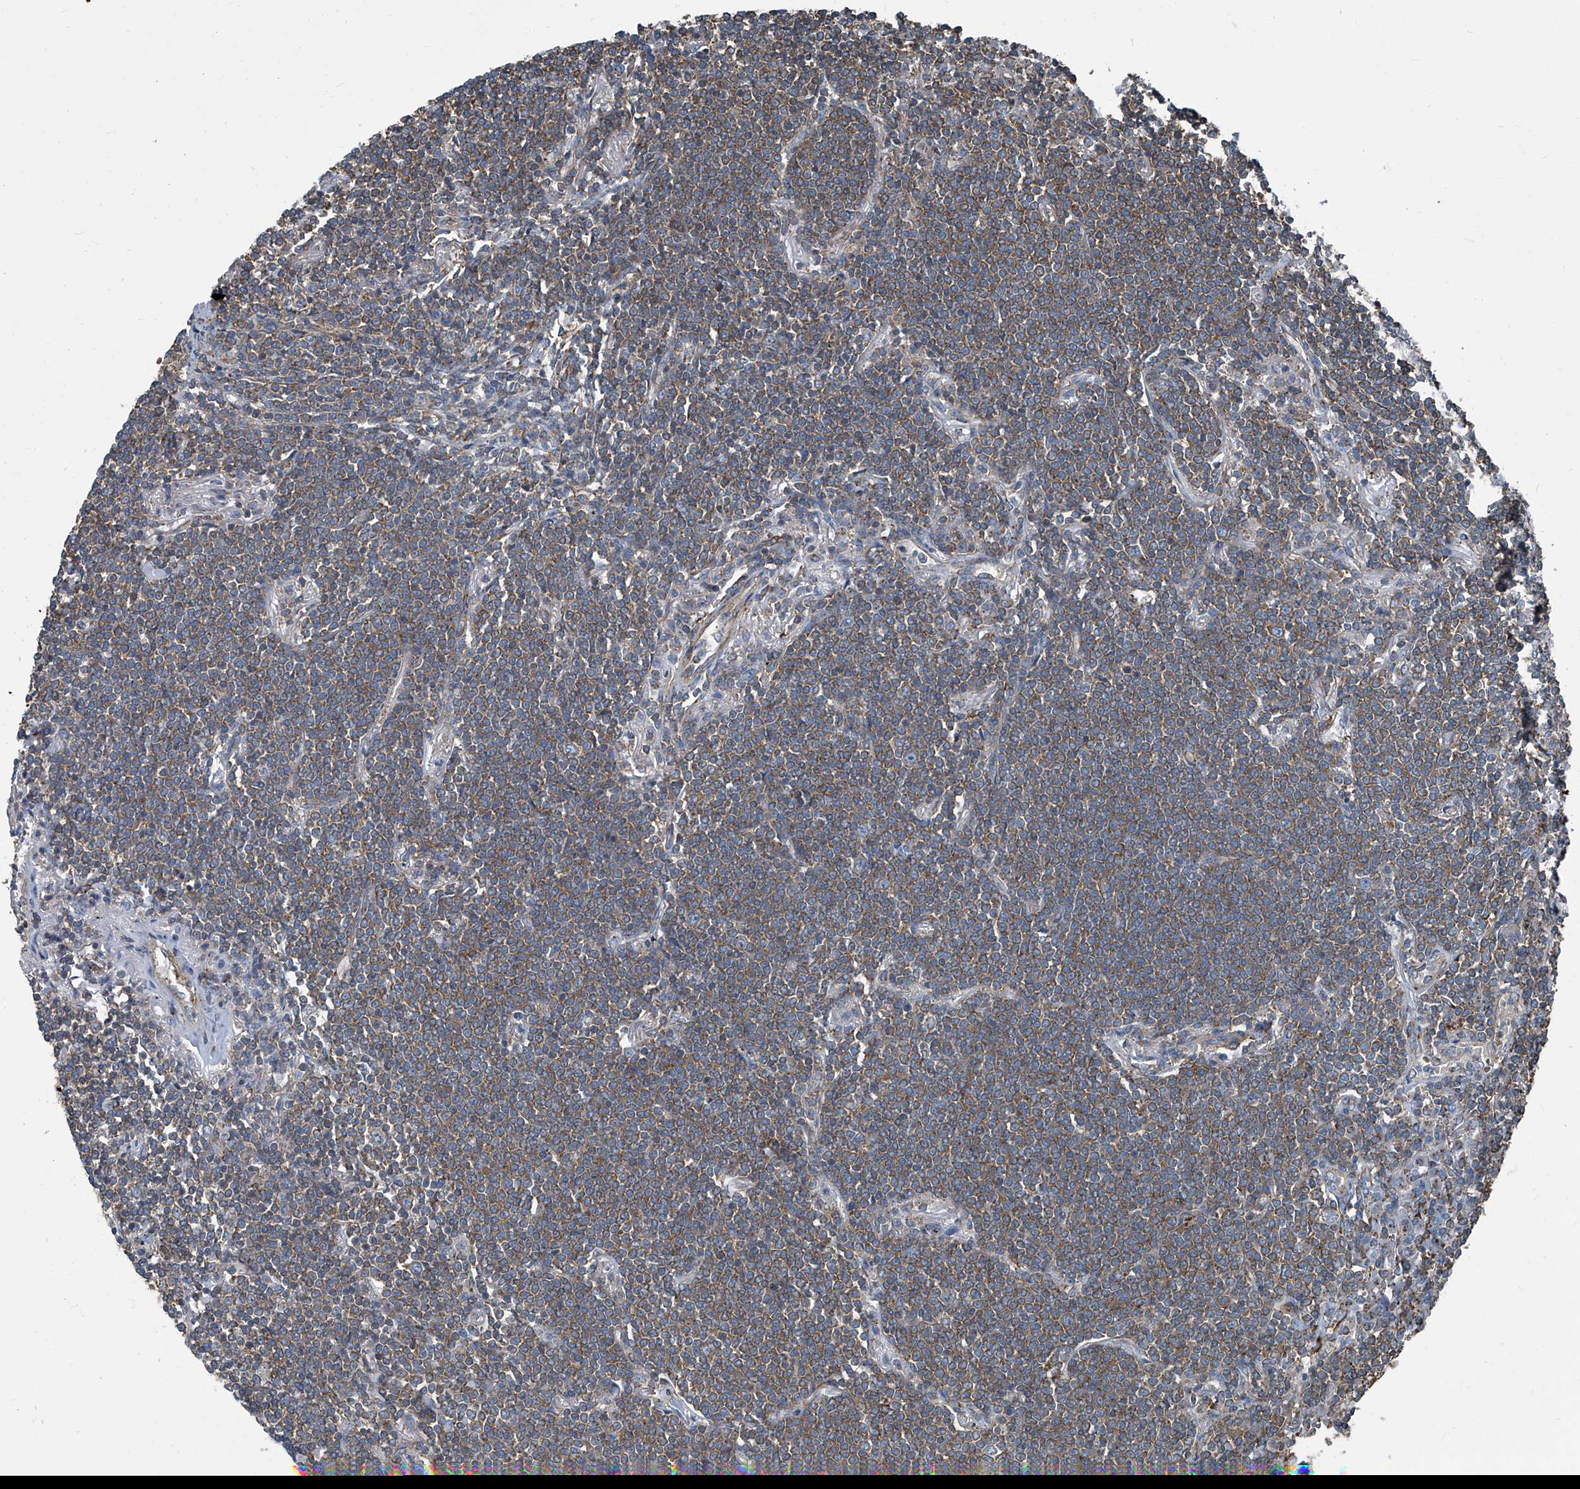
{"staining": {"intensity": "moderate", "quantity": ">75%", "location": "cytoplasmic/membranous"}, "tissue": "lymphoma", "cell_type": "Tumor cells", "image_type": "cancer", "snomed": [{"axis": "morphology", "description": "Malignant lymphoma, non-Hodgkin's type, Low grade"}, {"axis": "topography", "description": "Lung"}], "caption": "A brown stain shows moderate cytoplasmic/membranous expression of a protein in human malignant lymphoma, non-Hodgkin's type (low-grade) tumor cells. (DAB IHC, brown staining for protein, blue staining for nuclei).", "gene": "SEPTIN7", "patient": {"sex": "female", "age": 71}}